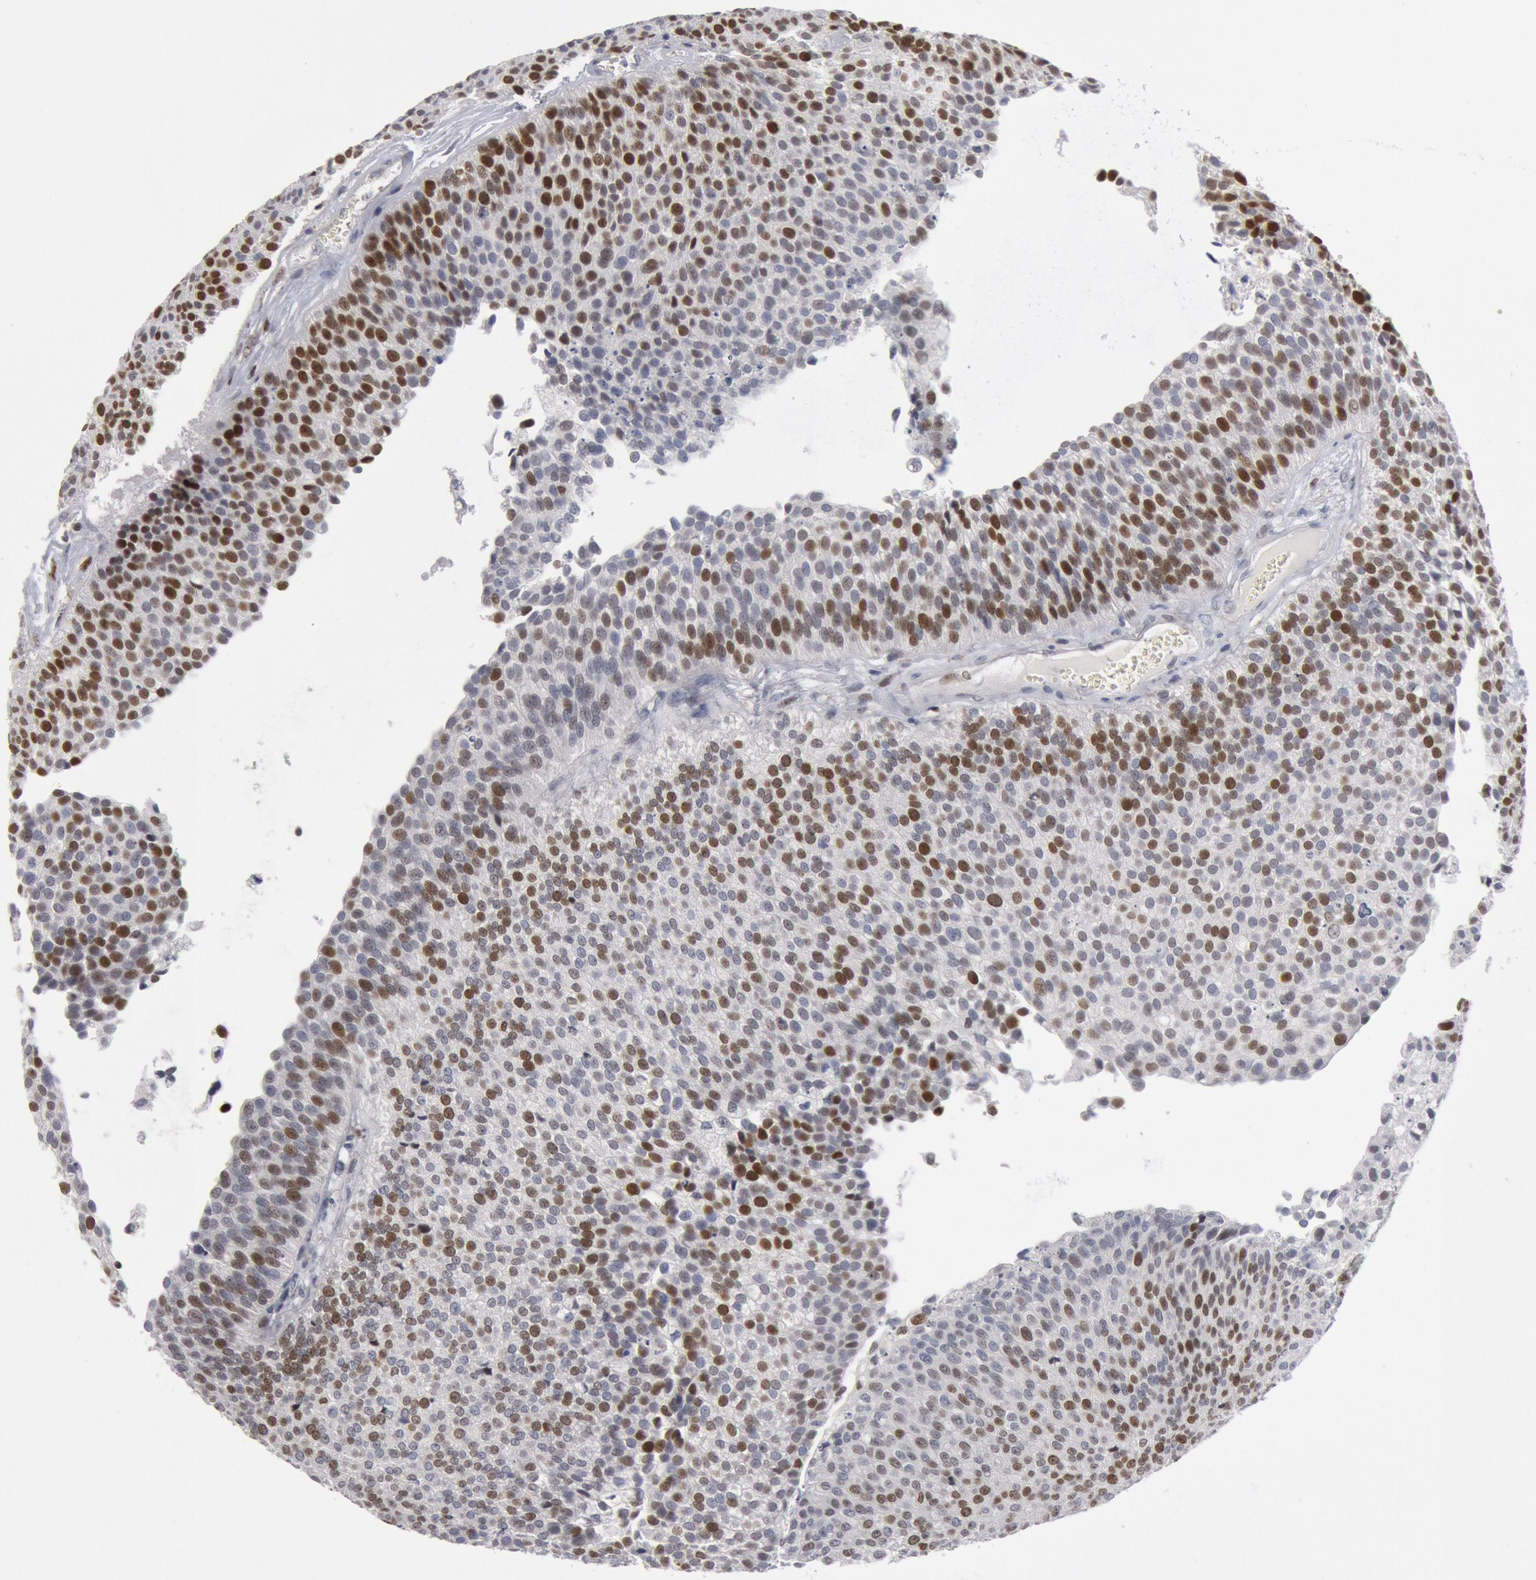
{"staining": {"intensity": "moderate", "quantity": "25%-75%", "location": "nuclear"}, "tissue": "urothelial cancer", "cell_type": "Tumor cells", "image_type": "cancer", "snomed": [{"axis": "morphology", "description": "Urothelial carcinoma, Low grade"}, {"axis": "topography", "description": "Urinary bladder"}], "caption": "This photomicrograph shows immunohistochemistry (IHC) staining of urothelial cancer, with medium moderate nuclear expression in approximately 25%-75% of tumor cells.", "gene": "WDHD1", "patient": {"sex": "male", "age": 84}}